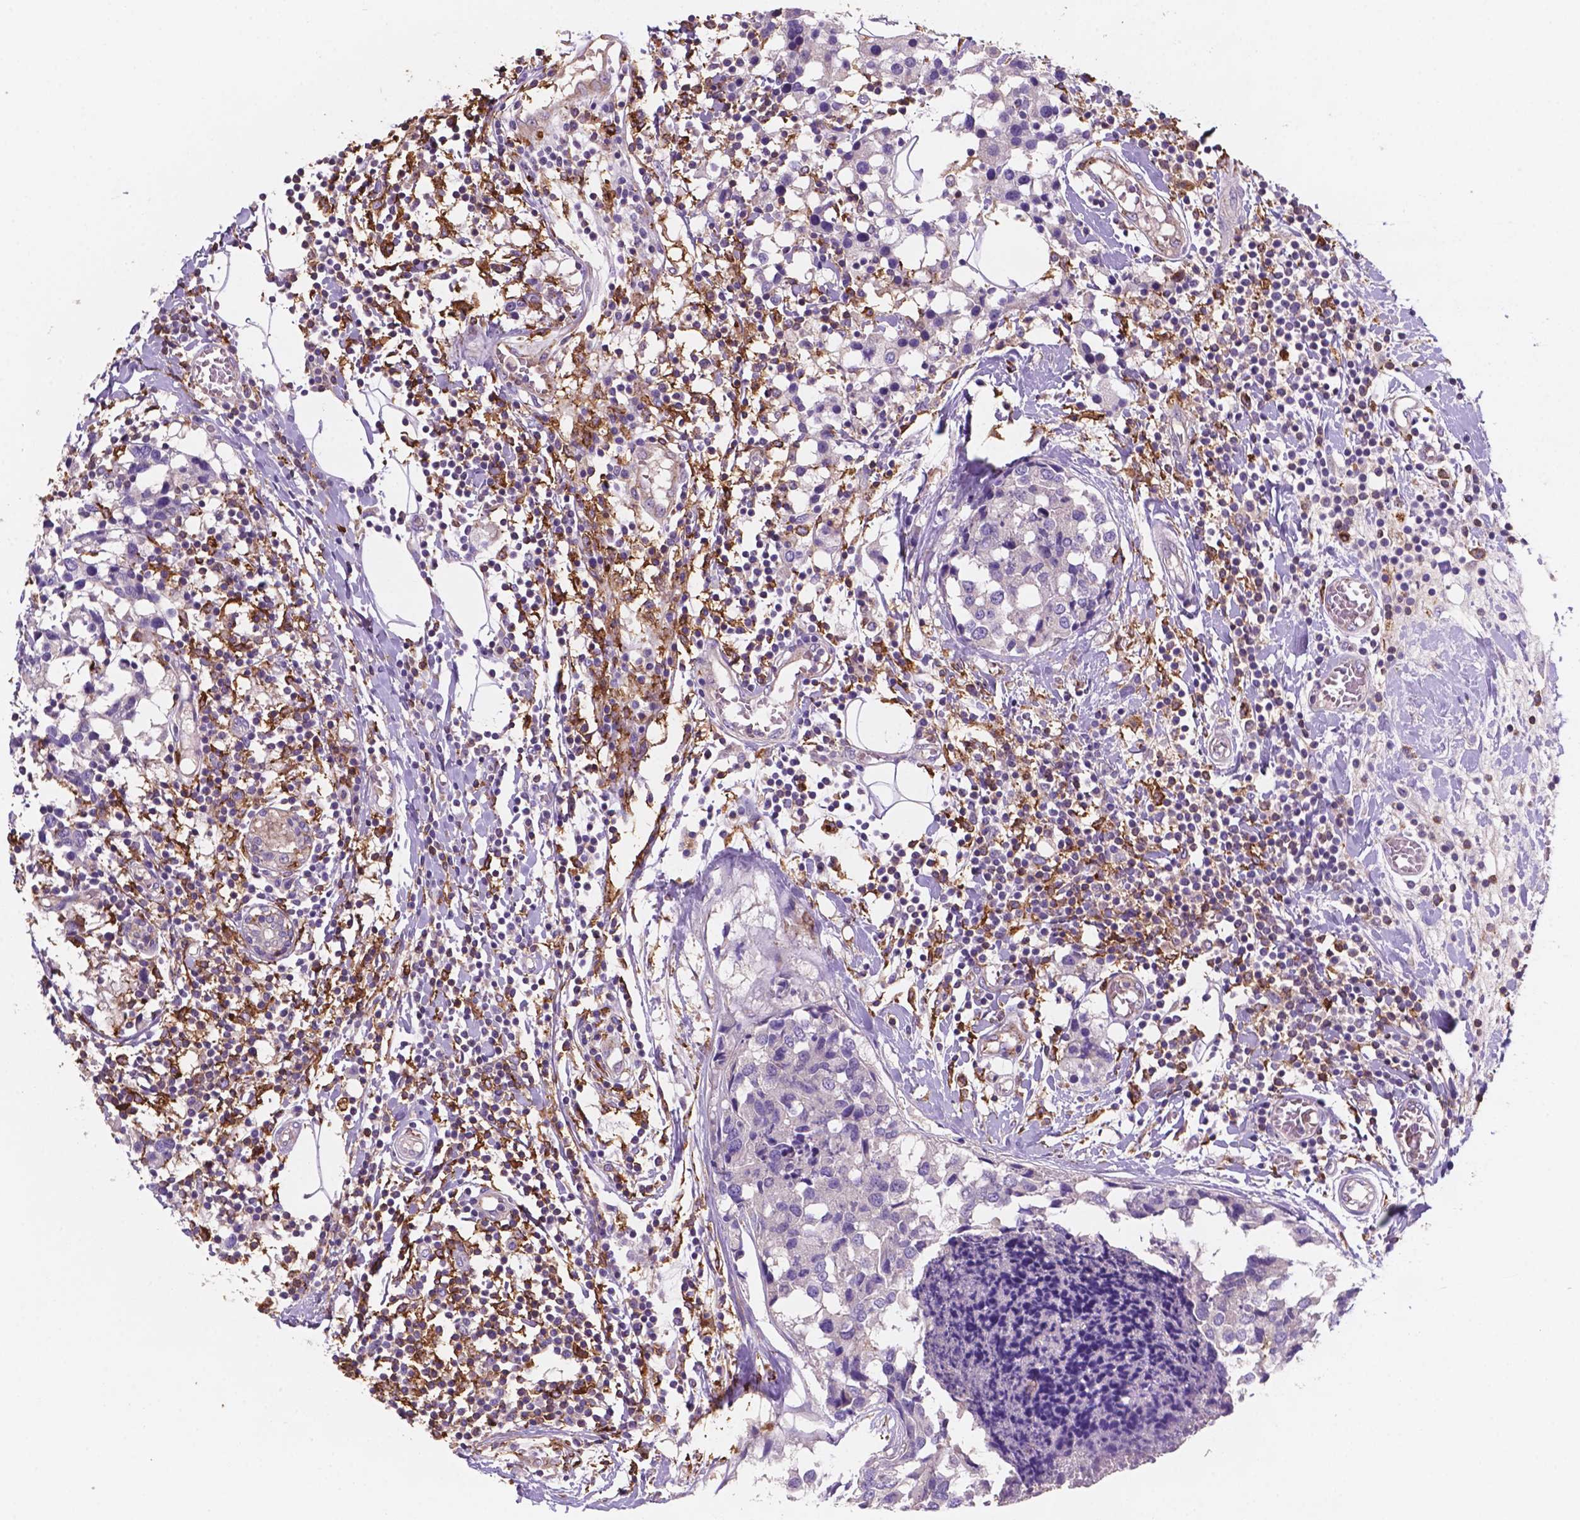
{"staining": {"intensity": "negative", "quantity": "none", "location": "none"}, "tissue": "breast cancer", "cell_type": "Tumor cells", "image_type": "cancer", "snomed": [{"axis": "morphology", "description": "Lobular carcinoma"}, {"axis": "topography", "description": "Breast"}], "caption": "There is no significant expression in tumor cells of breast cancer.", "gene": "MKRN2OS", "patient": {"sex": "female", "age": 59}}